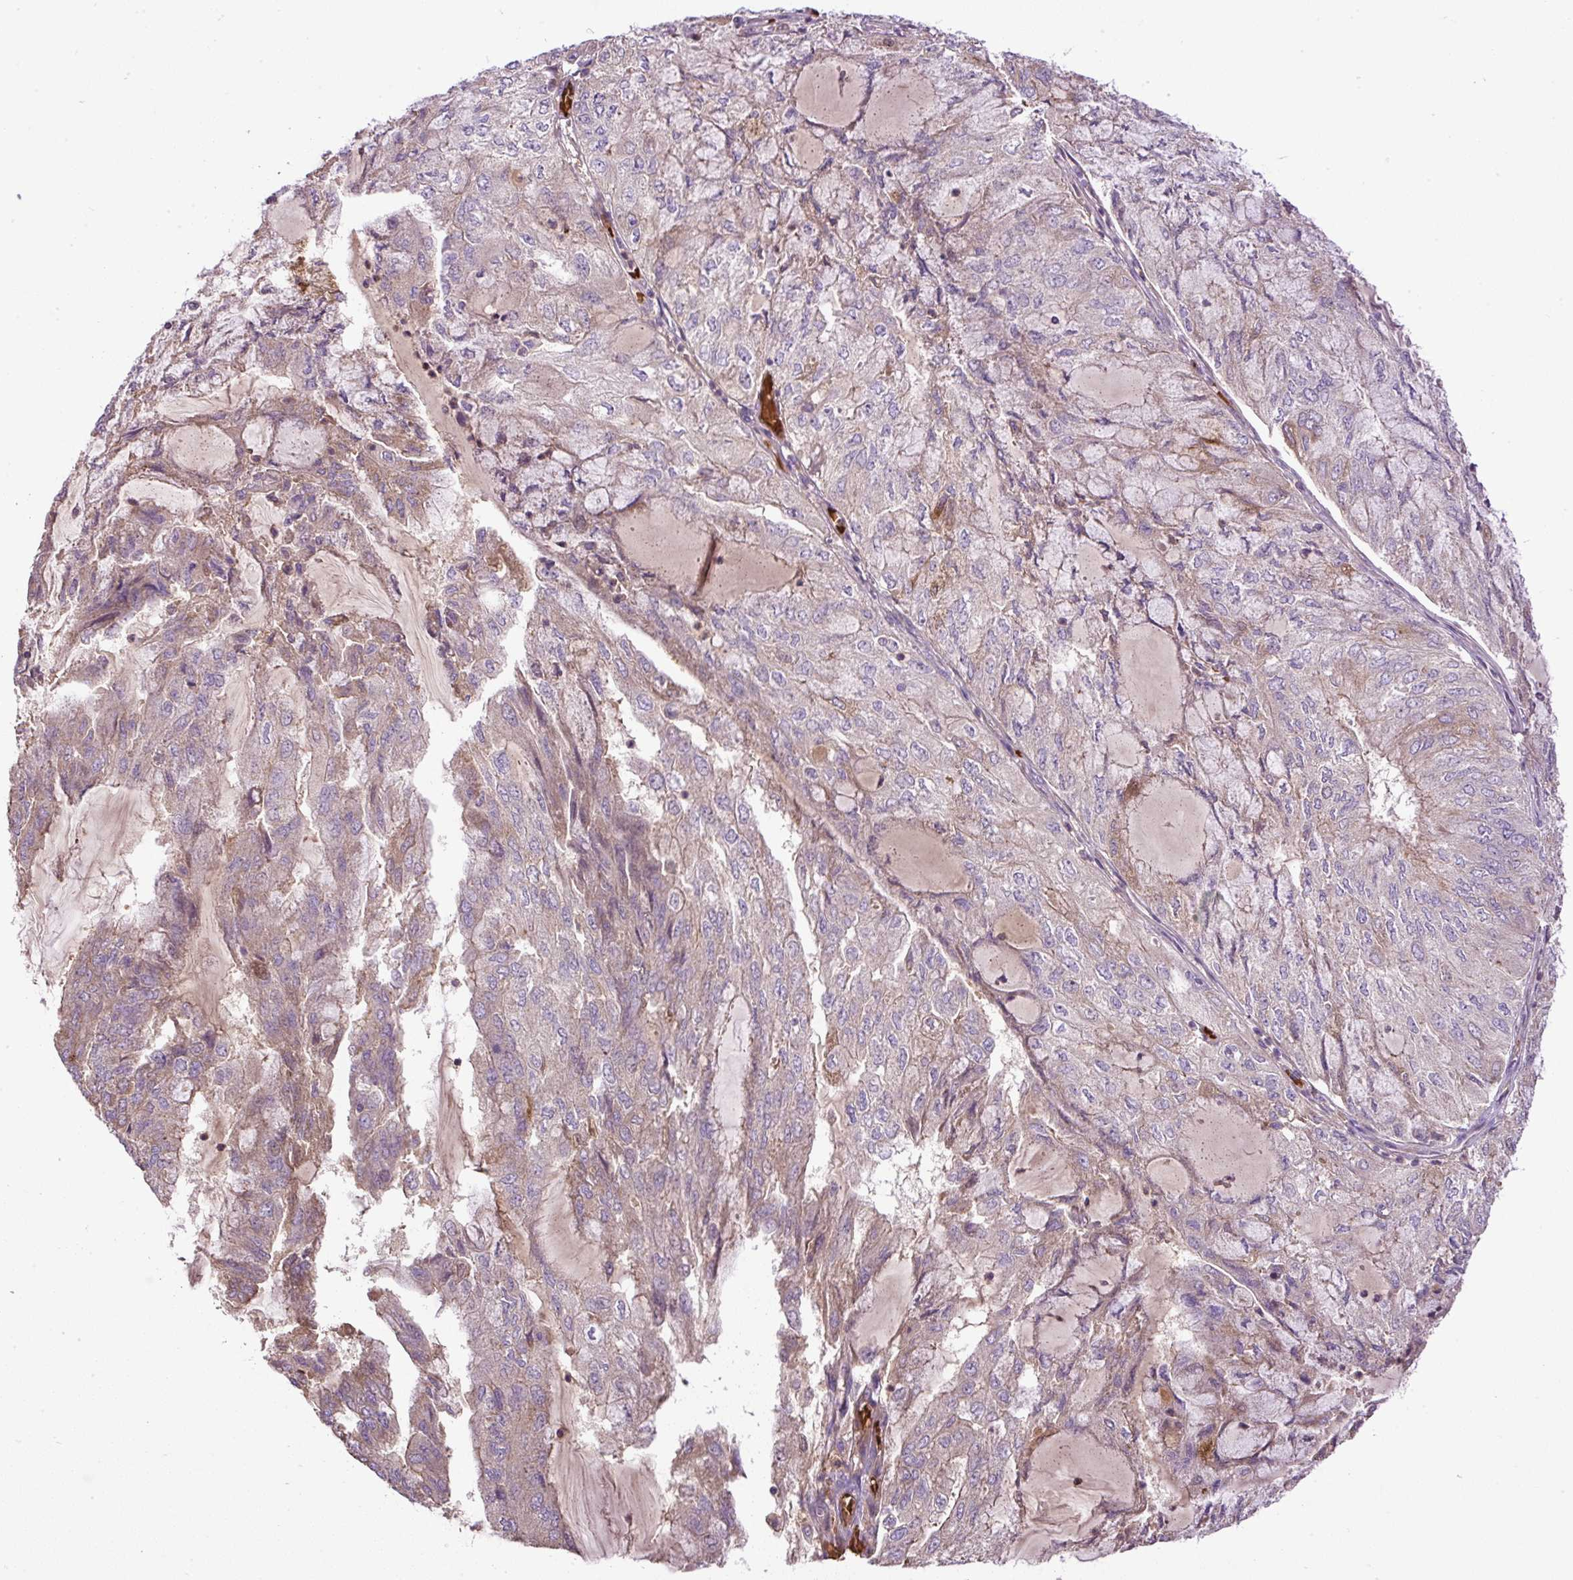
{"staining": {"intensity": "weak", "quantity": "25%-75%", "location": "cytoplasmic/membranous"}, "tissue": "endometrial cancer", "cell_type": "Tumor cells", "image_type": "cancer", "snomed": [{"axis": "morphology", "description": "Adenocarcinoma, NOS"}, {"axis": "topography", "description": "Endometrium"}], "caption": "Immunohistochemistry (IHC) staining of endometrial cancer, which demonstrates low levels of weak cytoplasmic/membranous staining in about 25%-75% of tumor cells indicating weak cytoplasmic/membranous protein positivity. The staining was performed using DAB (3,3'-diaminobenzidine) (brown) for protein detection and nuclei were counterstained in hematoxylin (blue).", "gene": "CXCL13", "patient": {"sex": "female", "age": 81}}